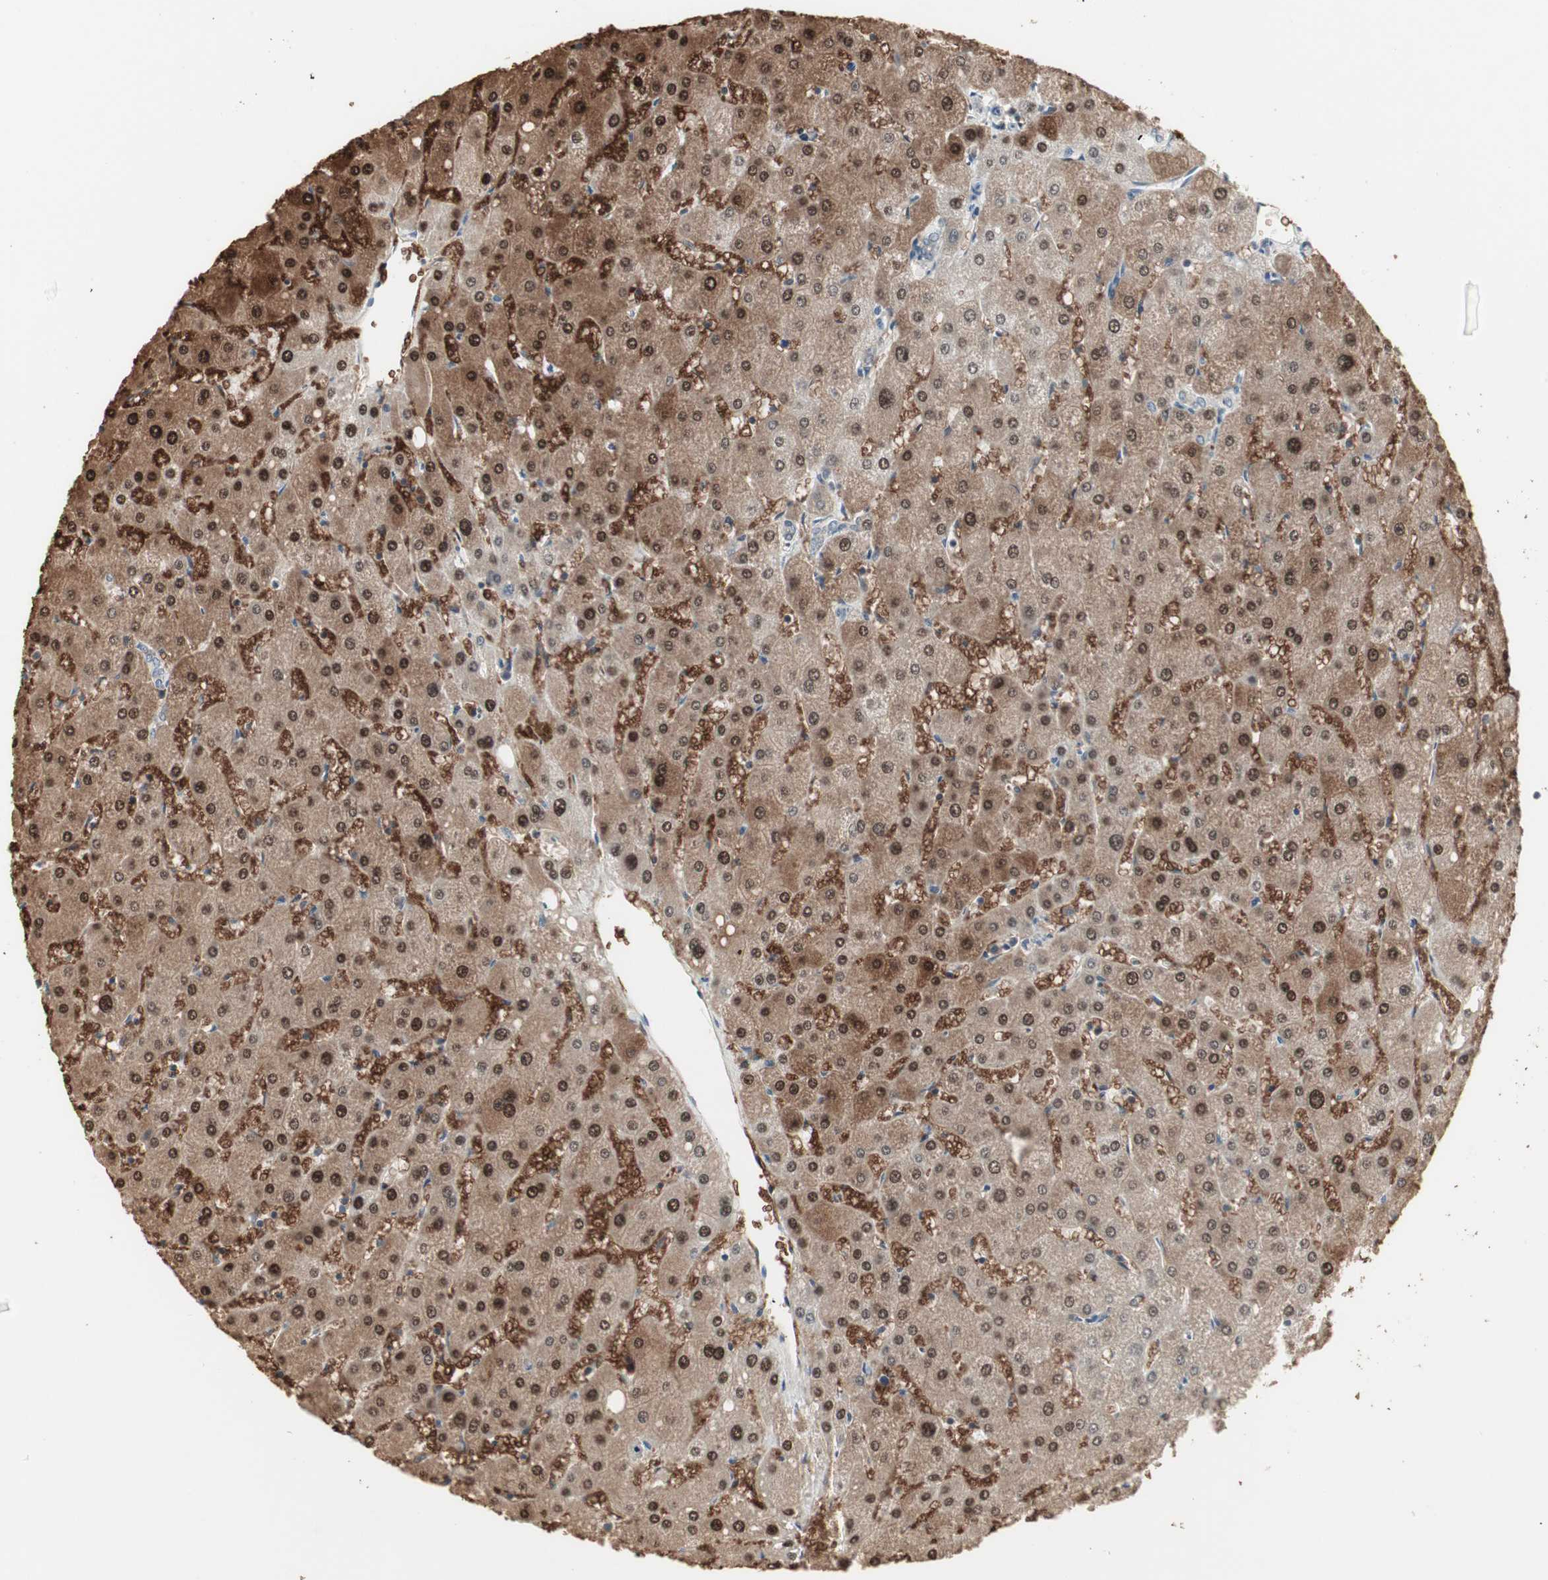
{"staining": {"intensity": "negative", "quantity": "none", "location": "none"}, "tissue": "liver", "cell_type": "Cholangiocytes", "image_type": "normal", "snomed": [{"axis": "morphology", "description": "Normal tissue, NOS"}, {"axis": "topography", "description": "Liver"}], "caption": "Unremarkable liver was stained to show a protein in brown. There is no significant staining in cholangiocytes.", "gene": "PTPA", "patient": {"sex": "male", "age": 67}}